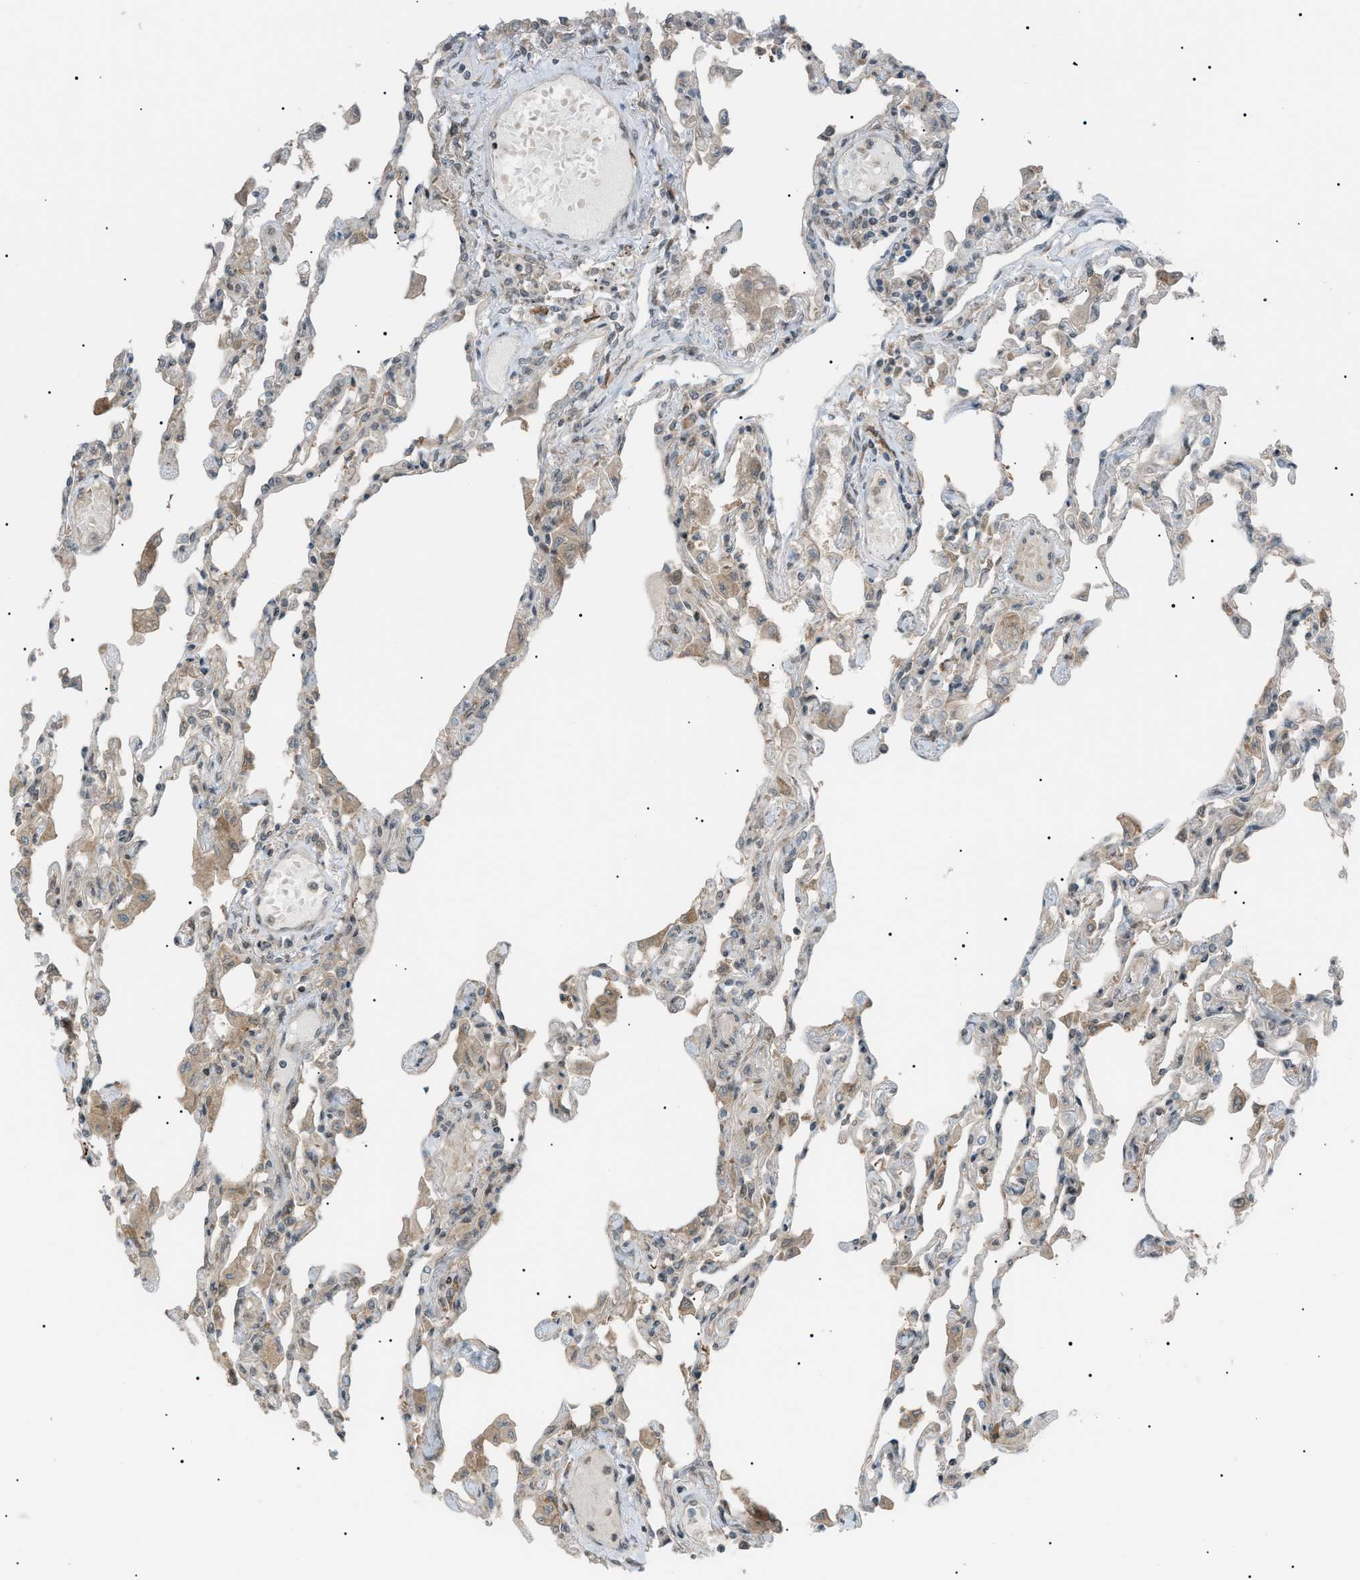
{"staining": {"intensity": "weak", "quantity": "25%-75%", "location": "cytoplasmic/membranous"}, "tissue": "lung", "cell_type": "Alveolar cells", "image_type": "normal", "snomed": [{"axis": "morphology", "description": "Normal tissue, NOS"}, {"axis": "topography", "description": "Bronchus"}, {"axis": "topography", "description": "Lung"}], "caption": "Brown immunohistochemical staining in benign lung demonstrates weak cytoplasmic/membranous positivity in about 25%-75% of alveolar cells.", "gene": "LPIN2", "patient": {"sex": "female", "age": 49}}